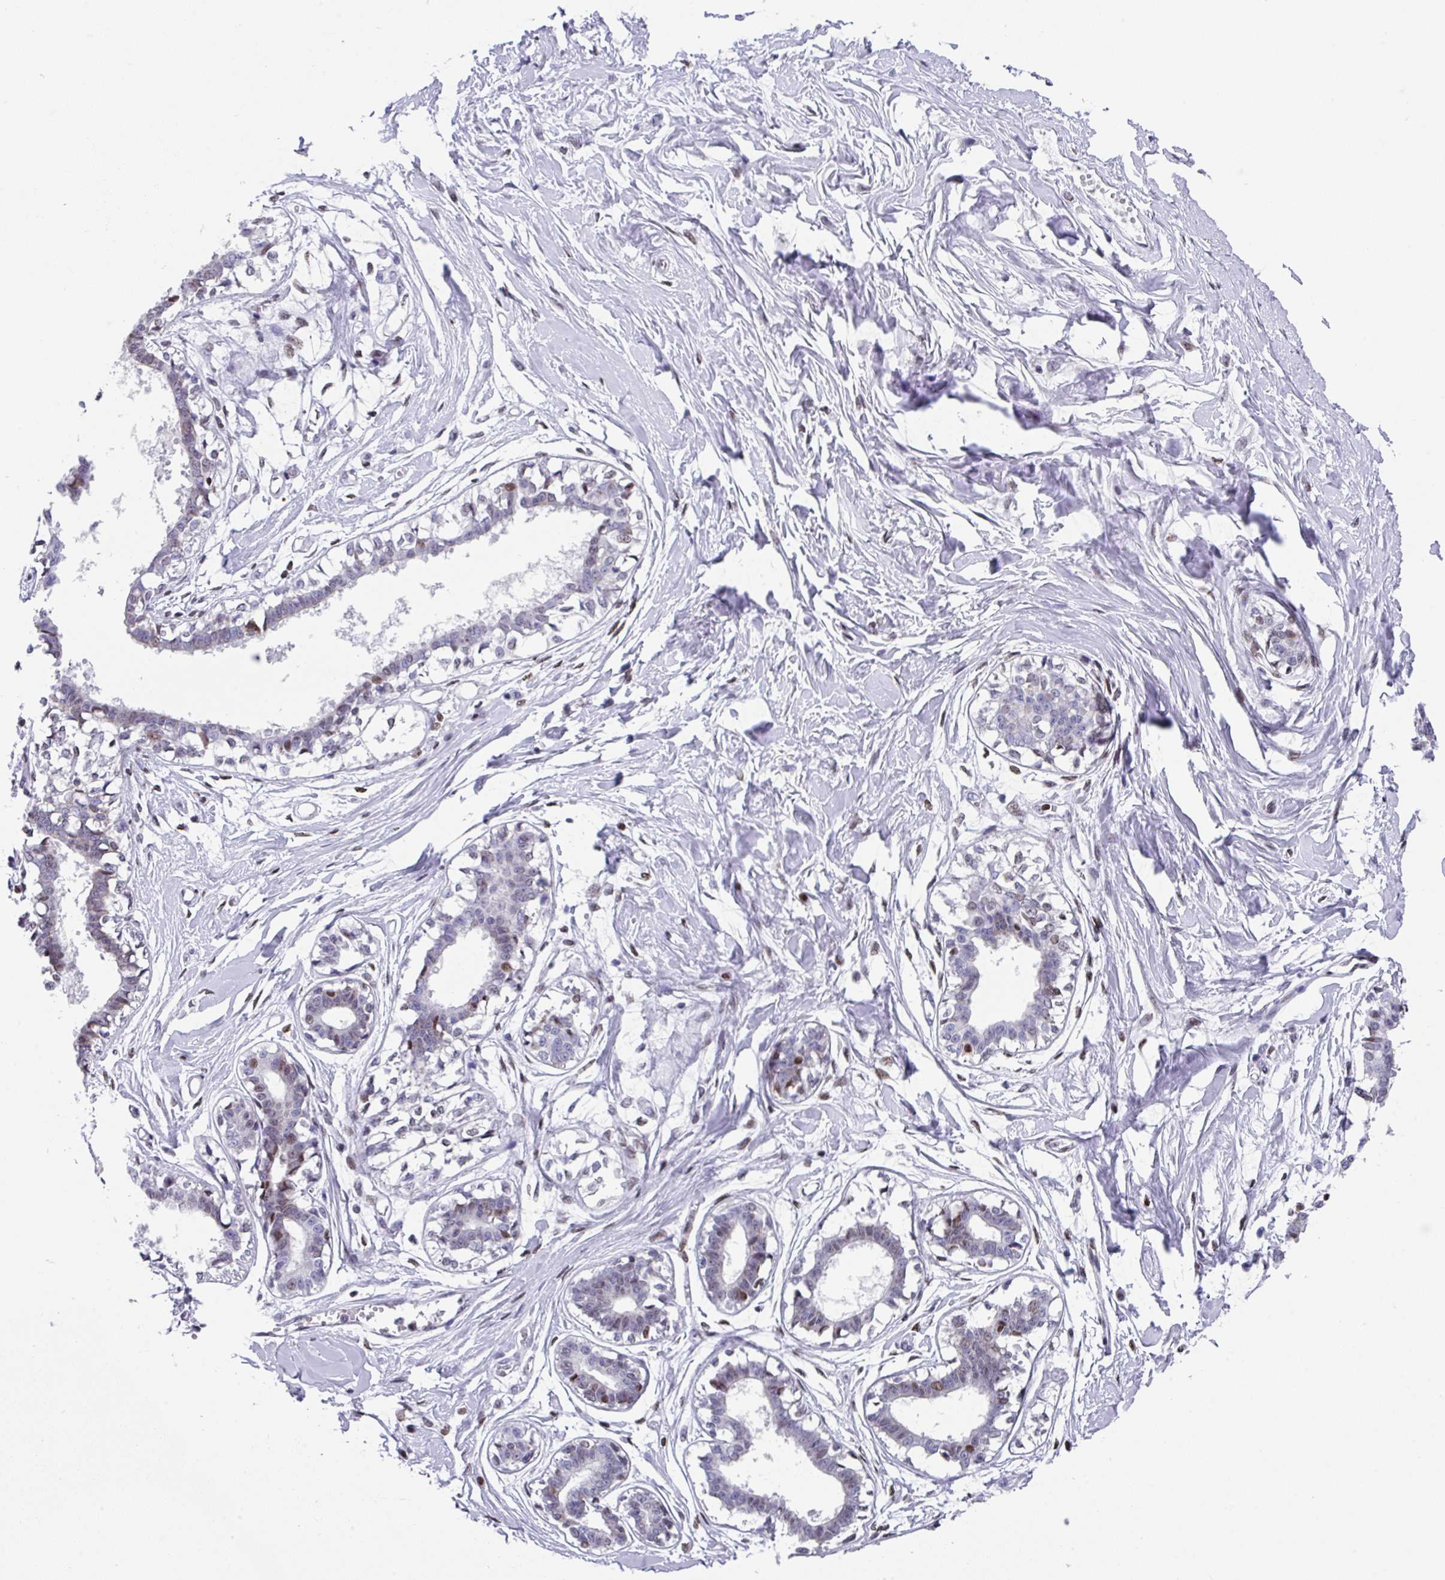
{"staining": {"intensity": "moderate", "quantity": "25%-75%", "location": "nuclear"}, "tissue": "breast", "cell_type": "Glandular cells", "image_type": "normal", "snomed": [{"axis": "morphology", "description": "Normal tissue, NOS"}, {"axis": "topography", "description": "Breast"}], "caption": "IHC staining of benign breast, which displays medium levels of moderate nuclear expression in approximately 25%-75% of glandular cells indicating moderate nuclear protein expression. The staining was performed using DAB (3,3'-diaminobenzidine) (brown) for protein detection and nuclei were counterstained in hematoxylin (blue).", "gene": "TCF3", "patient": {"sex": "female", "age": 45}}